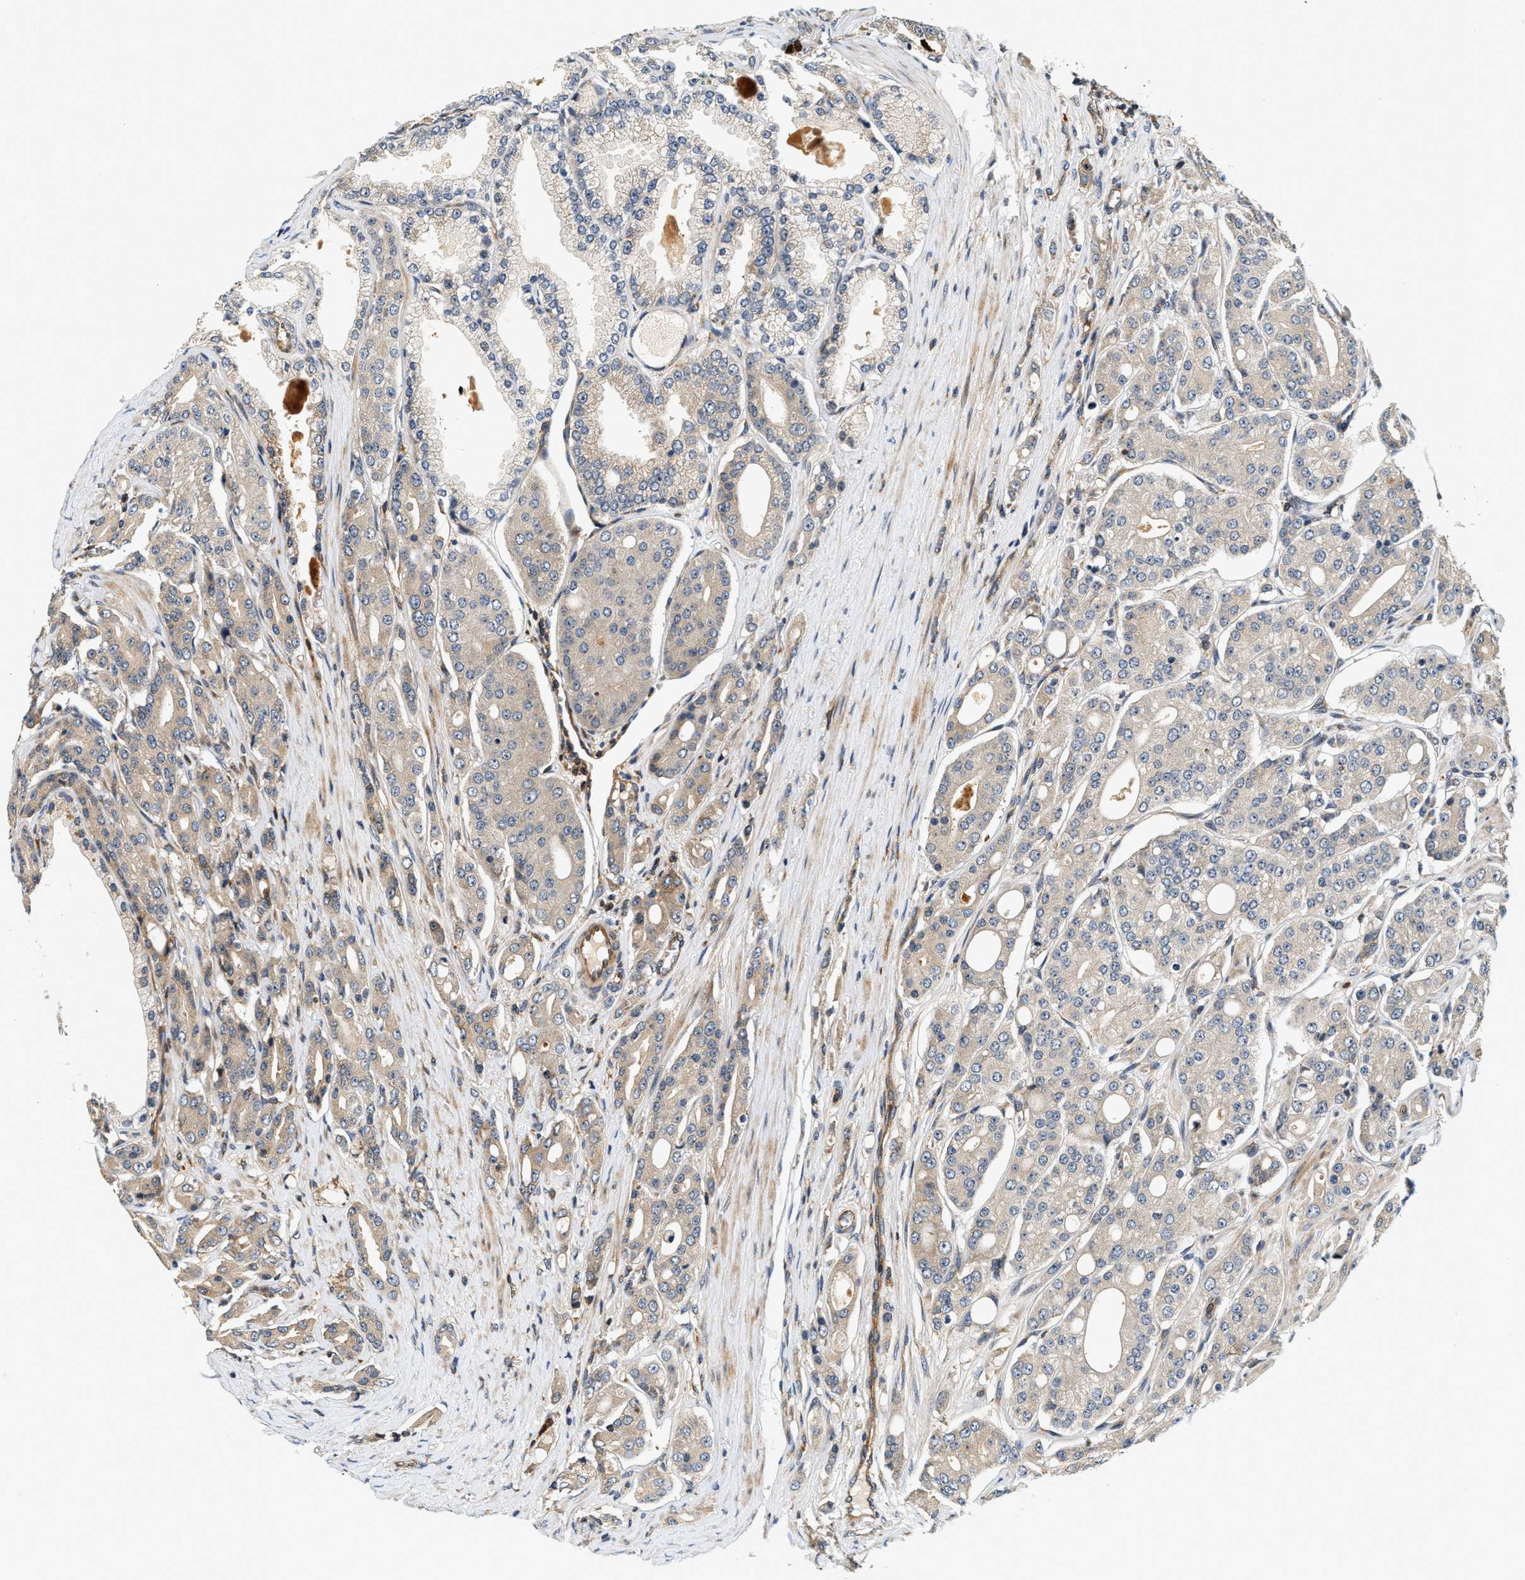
{"staining": {"intensity": "weak", "quantity": "25%-75%", "location": "cytoplasmic/membranous"}, "tissue": "prostate cancer", "cell_type": "Tumor cells", "image_type": "cancer", "snomed": [{"axis": "morphology", "description": "Adenocarcinoma, High grade"}, {"axis": "topography", "description": "Prostate"}], "caption": "Prostate high-grade adenocarcinoma tissue exhibits weak cytoplasmic/membranous expression in approximately 25%-75% of tumor cells, visualized by immunohistochemistry. (DAB IHC, brown staining for protein, blue staining for nuclei).", "gene": "SAMD9", "patient": {"sex": "male", "age": 71}}